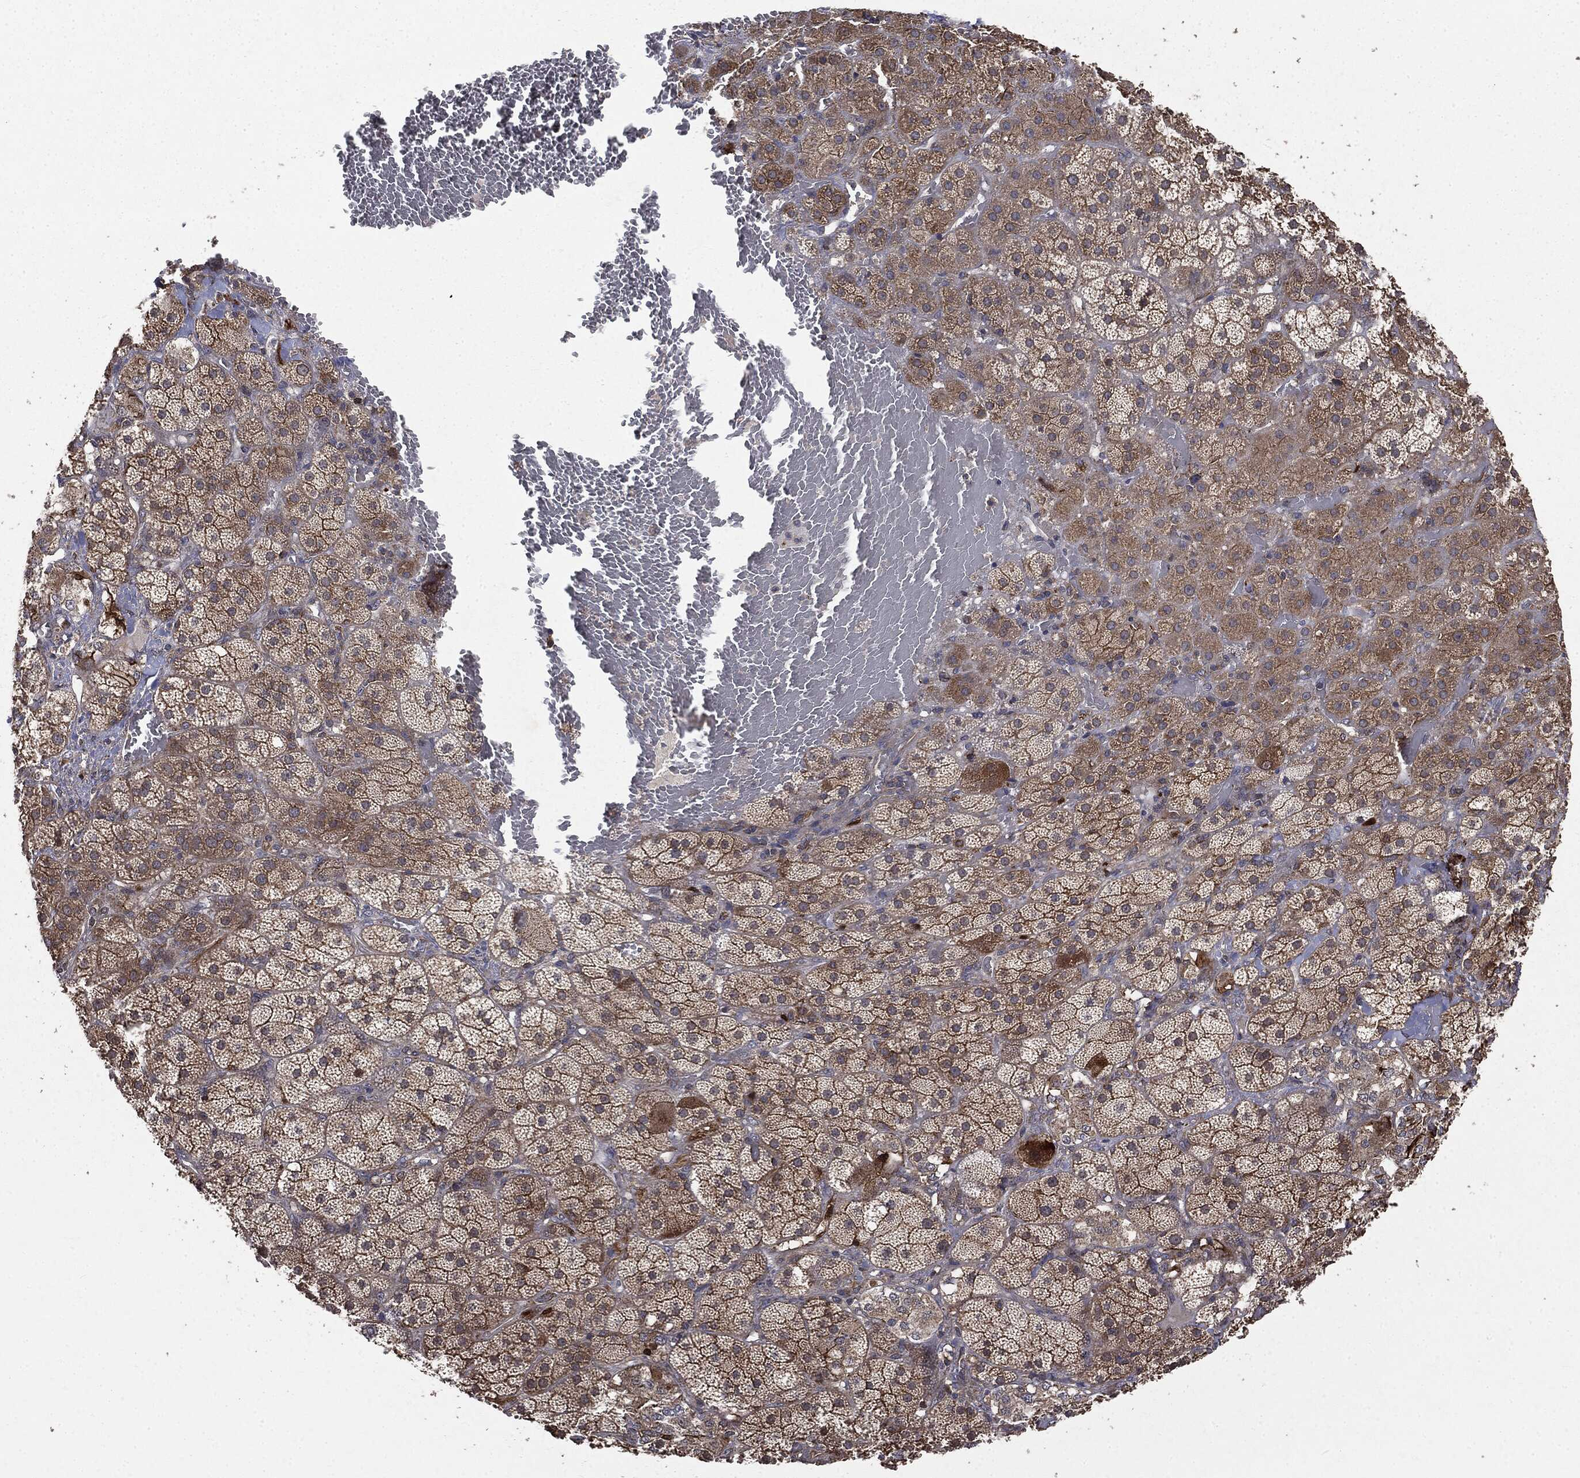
{"staining": {"intensity": "moderate", "quantity": ">75%", "location": "cytoplasmic/membranous"}, "tissue": "adrenal gland", "cell_type": "Glandular cells", "image_type": "normal", "snomed": [{"axis": "morphology", "description": "Normal tissue, NOS"}, {"axis": "topography", "description": "Adrenal gland"}], "caption": "IHC of benign adrenal gland displays medium levels of moderate cytoplasmic/membranous staining in about >75% of glandular cells. The protein of interest is stained brown, and the nuclei are stained in blue (DAB IHC with brightfield microscopy, high magnification).", "gene": "PLOD3", "patient": {"sex": "male", "age": 57}}